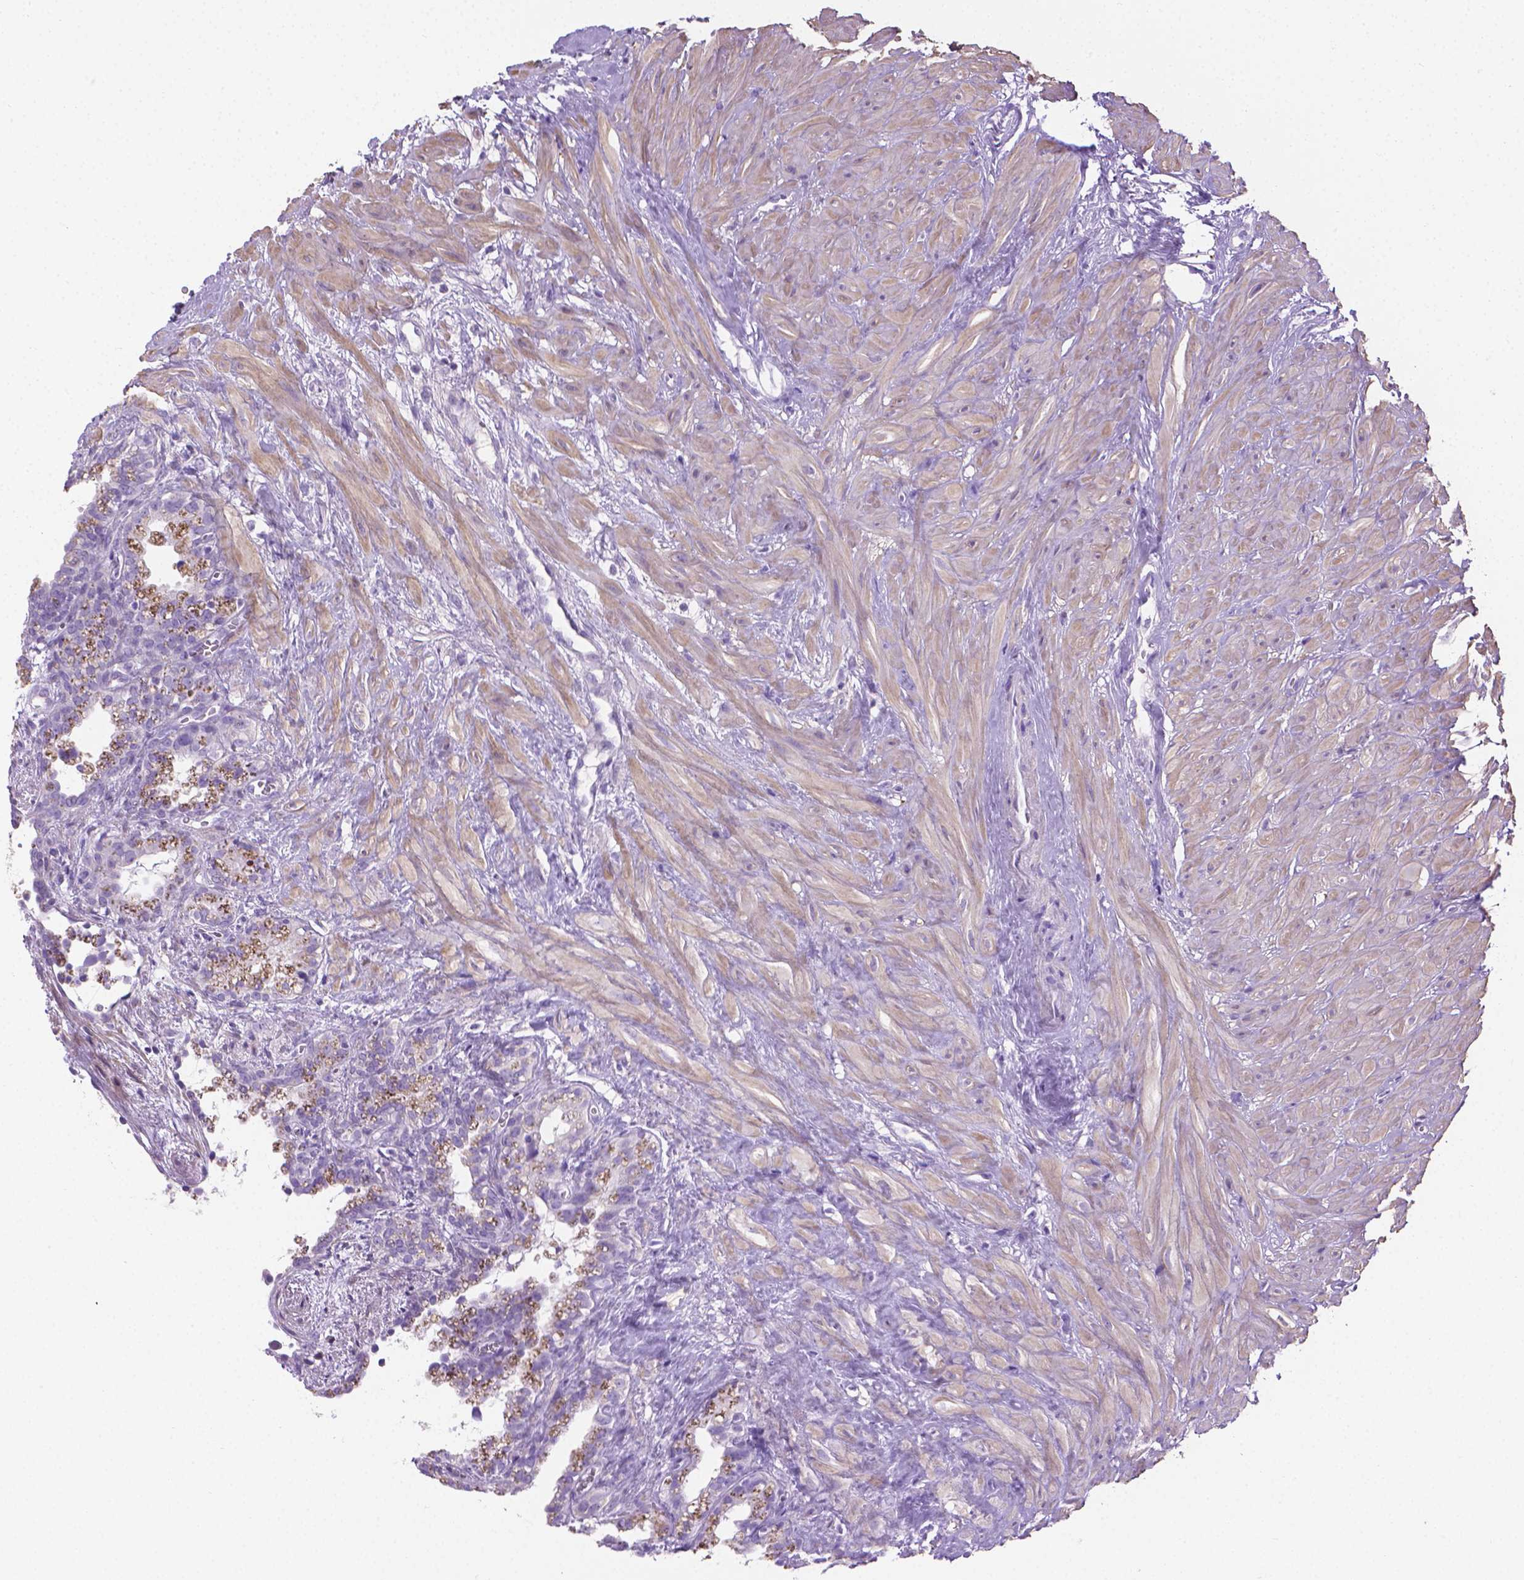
{"staining": {"intensity": "negative", "quantity": "none", "location": "none"}, "tissue": "seminal vesicle", "cell_type": "Glandular cells", "image_type": "normal", "snomed": [{"axis": "morphology", "description": "Normal tissue, NOS"}, {"axis": "morphology", "description": "Urothelial carcinoma, NOS"}, {"axis": "topography", "description": "Urinary bladder"}, {"axis": "topography", "description": "Seminal veicle"}], "caption": "Immunohistochemistry photomicrograph of unremarkable human seminal vesicle stained for a protein (brown), which displays no staining in glandular cells. (DAB IHC, high magnification).", "gene": "PNMA2", "patient": {"sex": "male", "age": 76}}